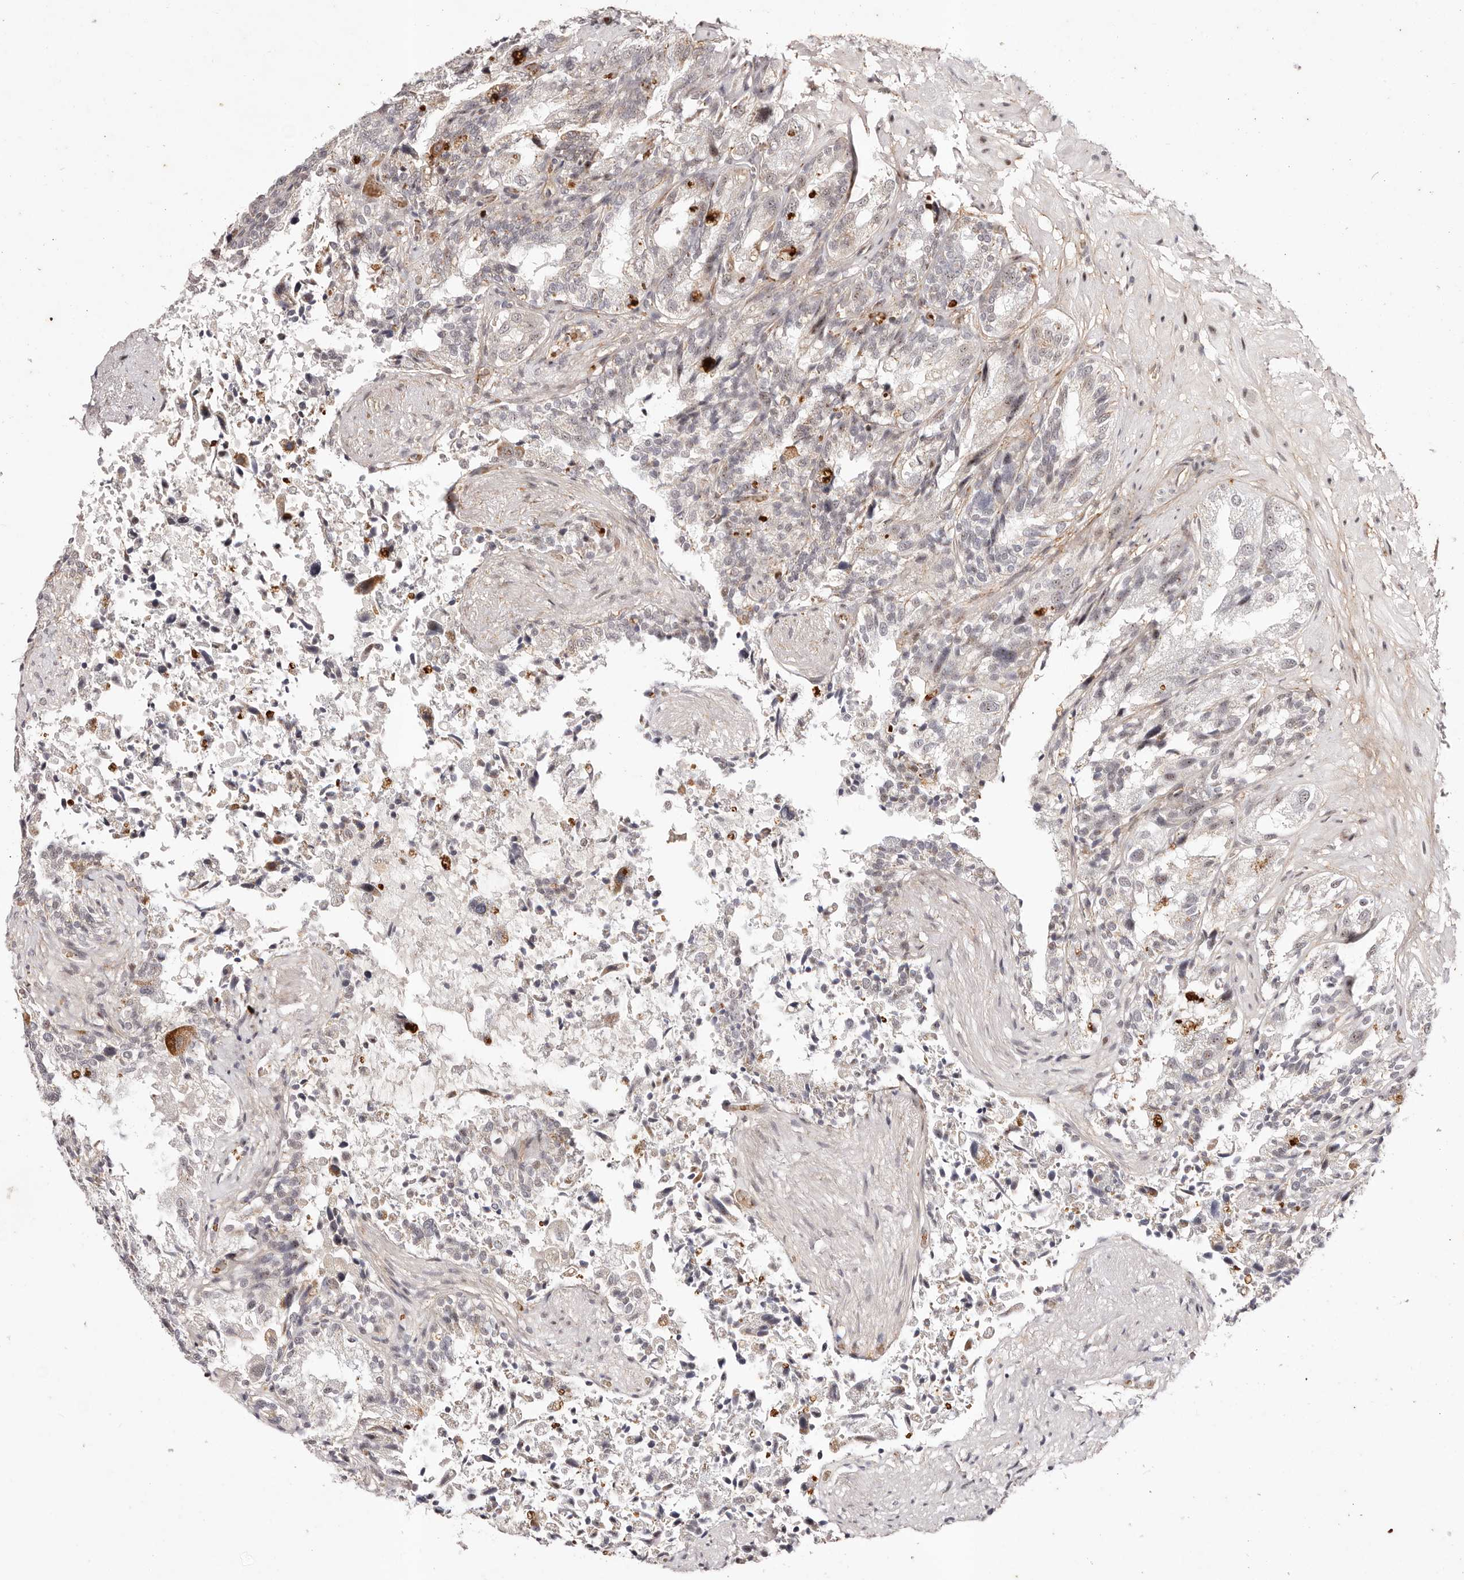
{"staining": {"intensity": "weak", "quantity": "<25%", "location": "cytoplasmic/membranous"}, "tissue": "seminal vesicle", "cell_type": "Glandular cells", "image_type": "normal", "snomed": [{"axis": "morphology", "description": "Normal tissue, NOS"}, {"axis": "topography", "description": "Seminal veicle"}, {"axis": "topography", "description": "Peripheral nerve tissue"}], "caption": "IHC image of normal seminal vesicle stained for a protein (brown), which reveals no expression in glandular cells.", "gene": "WRN", "patient": {"sex": "male", "age": 63}}